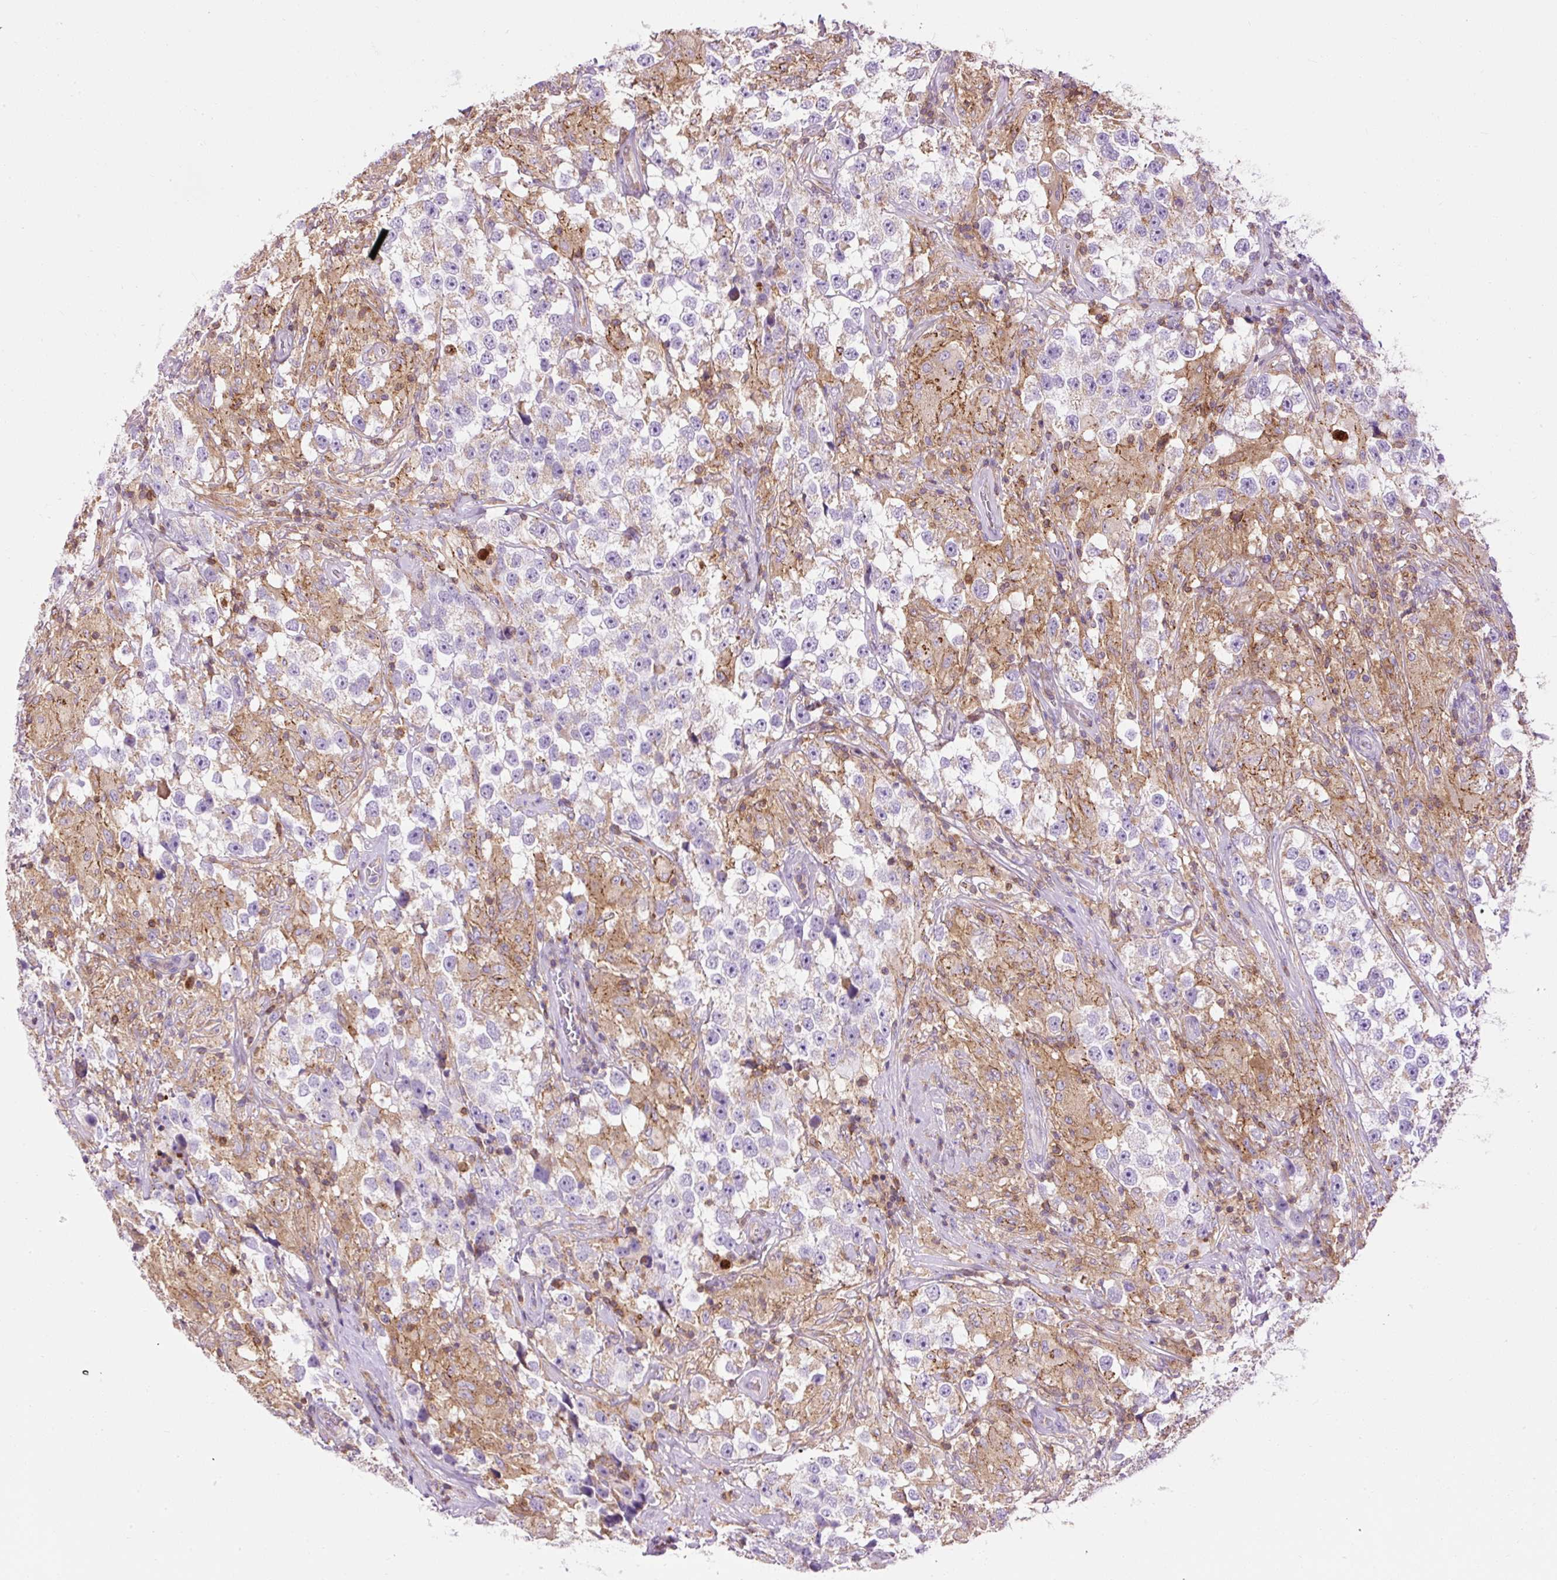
{"staining": {"intensity": "negative", "quantity": "none", "location": "none"}, "tissue": "testis cancer", "cell_type": "Tumor cells", "image_type": "cancer", "snomed": [{"axis": "morphology", "description": "Seminoma, NOS"}, {"axis": "topography", "description": "Testis"}], "caption": "A photomicrograph of testis cancer (seminoma) stained for a protein shows no brown staining in tumor cells.", "gene": "CD83", "patient": {"sex": "male", "age": 46}}